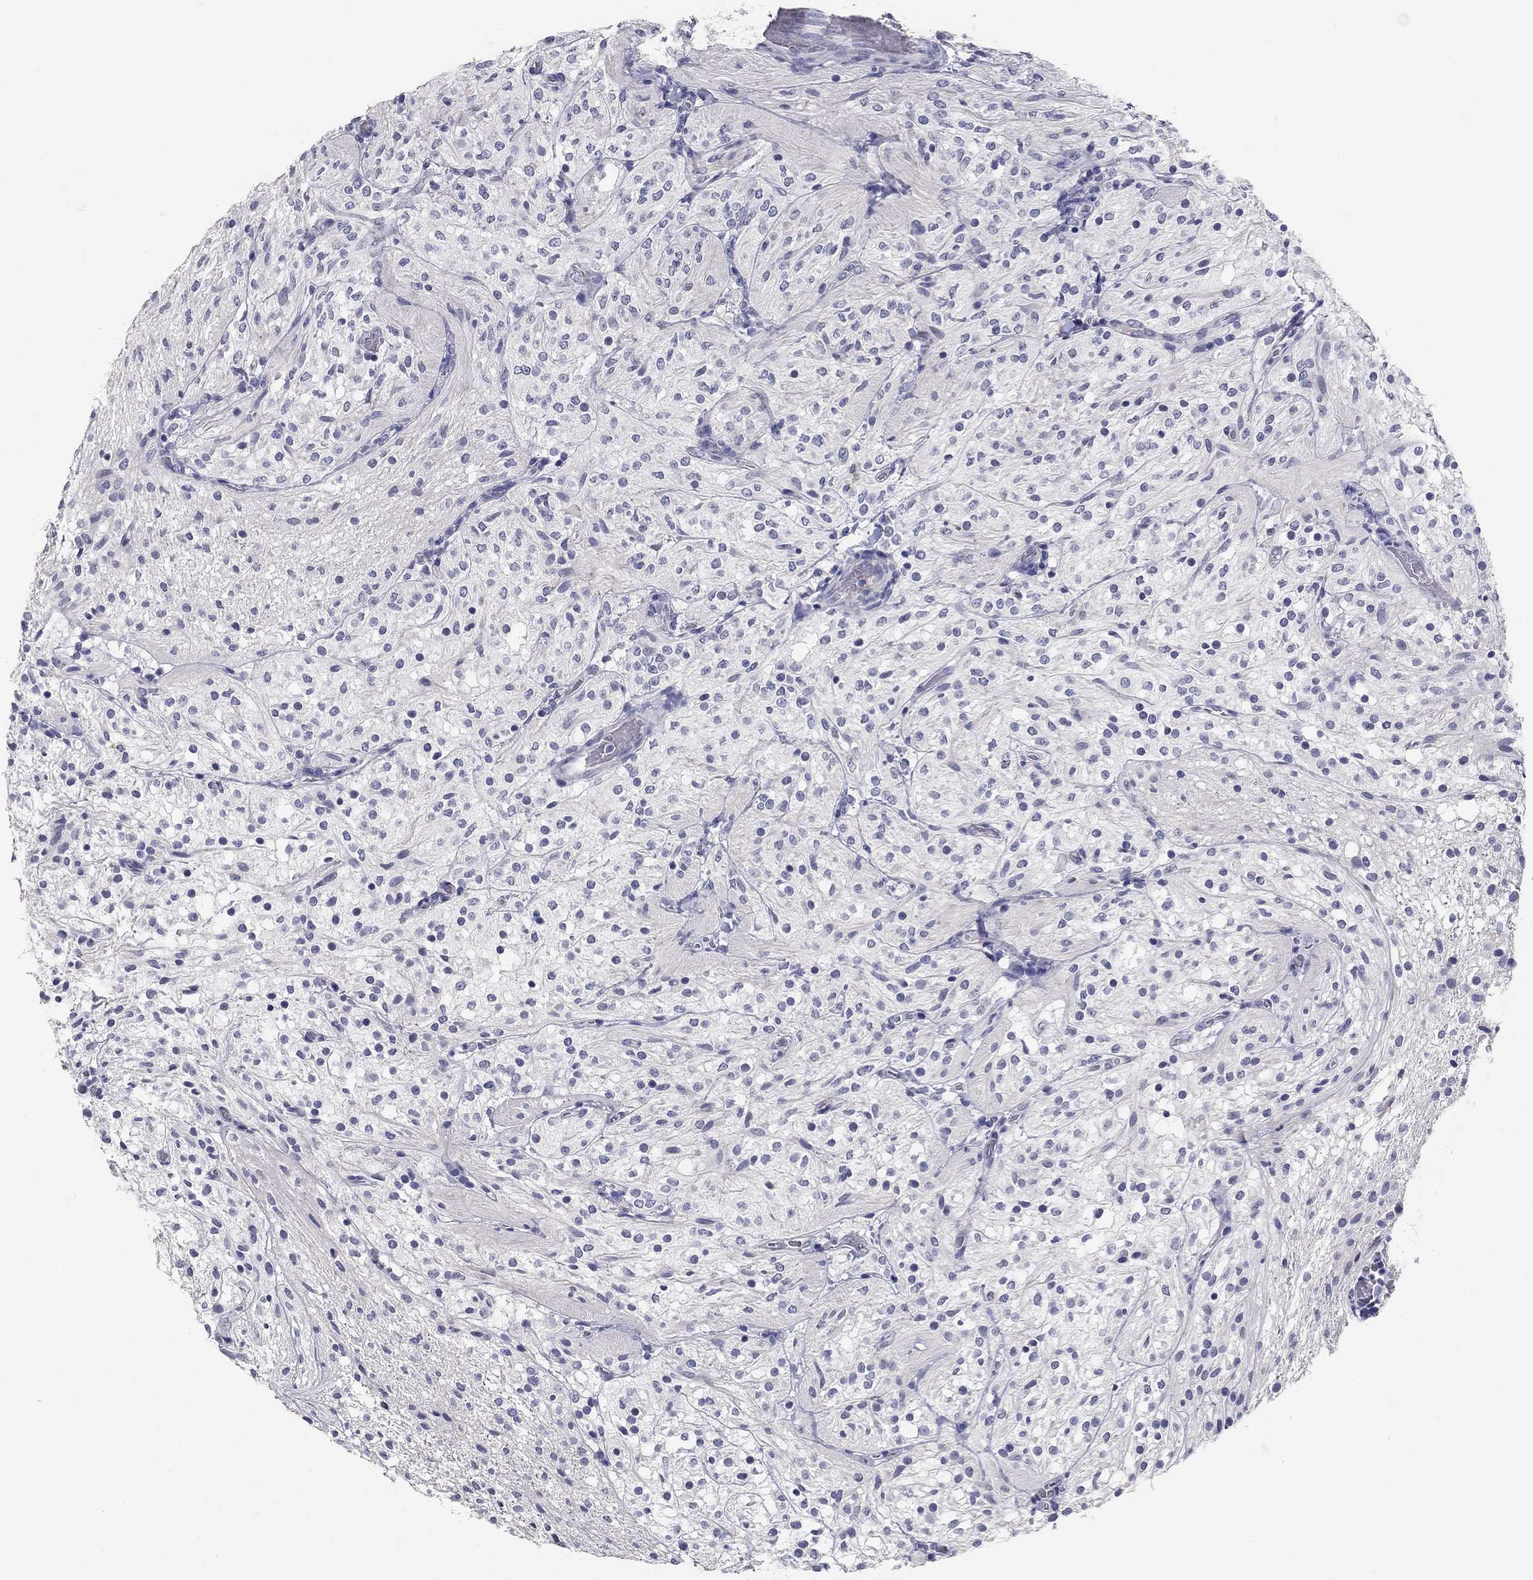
{"staining": {"intensity": "negative", "quantity": "none", "location": "none"}, "tissue": "glioma", "cell_type": "Tumor cells", "image_type": "cancer", "snomed": [{"axis": "morphology", "description": "Glioma, malignant, Low grade"}, {"axis": "topography", "description": "Brain"}], "caption": "Image shows no protein staining in tumor cells of glioma tissue.", "gene": "POMC", "patient": {"sex": "male", "age": 3}}